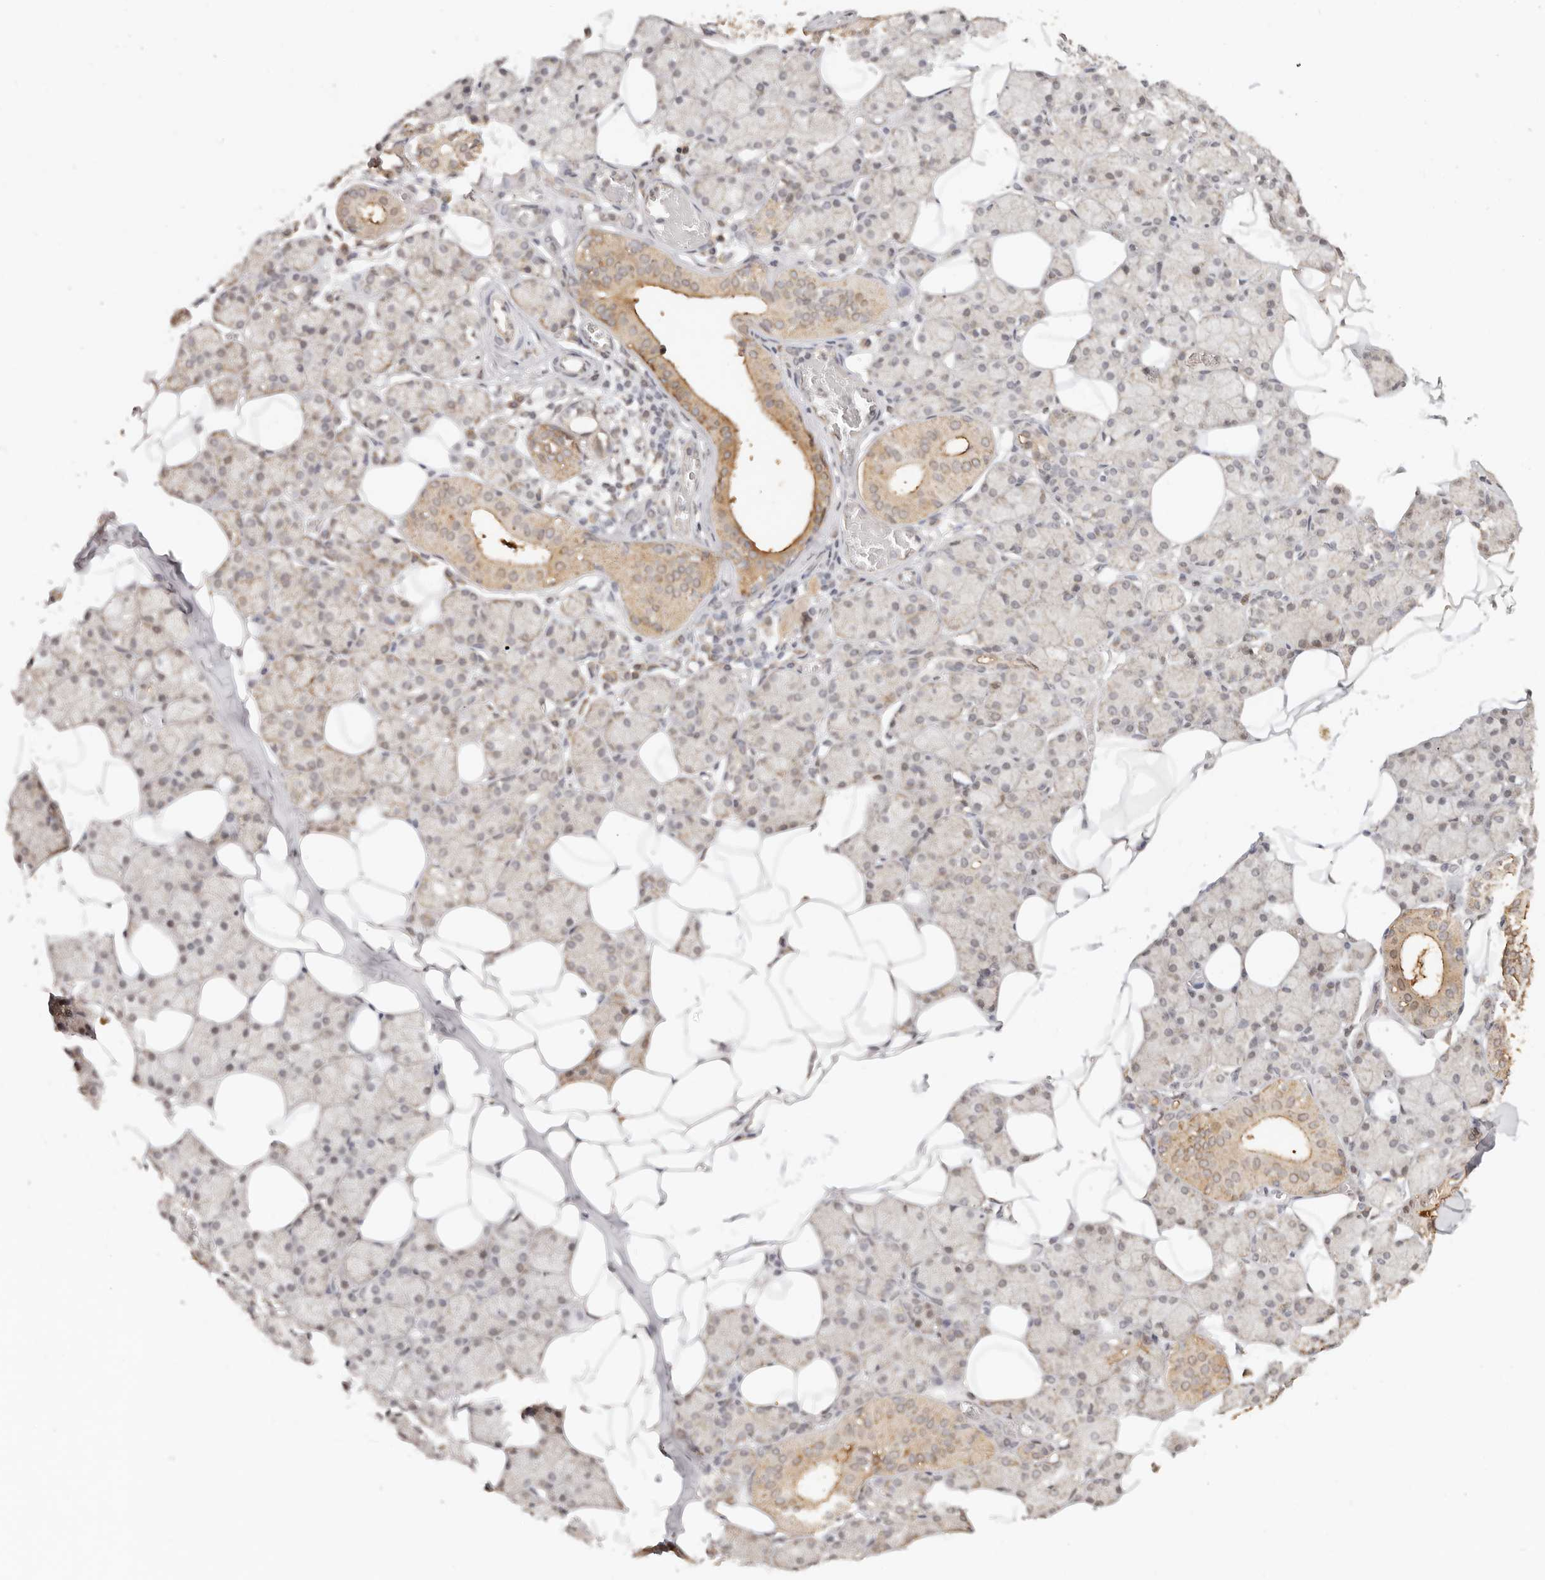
{"staining": {"intensity": "moderate", "quantity": "<25%", "location": "cytoplasmic/membranous"}, "tissue": "salivary gland", "cell_type": "Glandular cells", "image_type": "normal", "snomed": [{"axis": "morphology", "description": "Normal tissue, NOS"}, {"axis": "topography", "description": "Salivary gland"}], "caption": "This image shows benign salivary gland stained with immunohistochemistry to label a protein in brown. The cytoplasmic/membranous of glandular cells show moderate positivity for the protein. Nuclei are counter-stained blue.", "gene": "SEC14L1", "patient": {"sex": "female", "age": 33}}